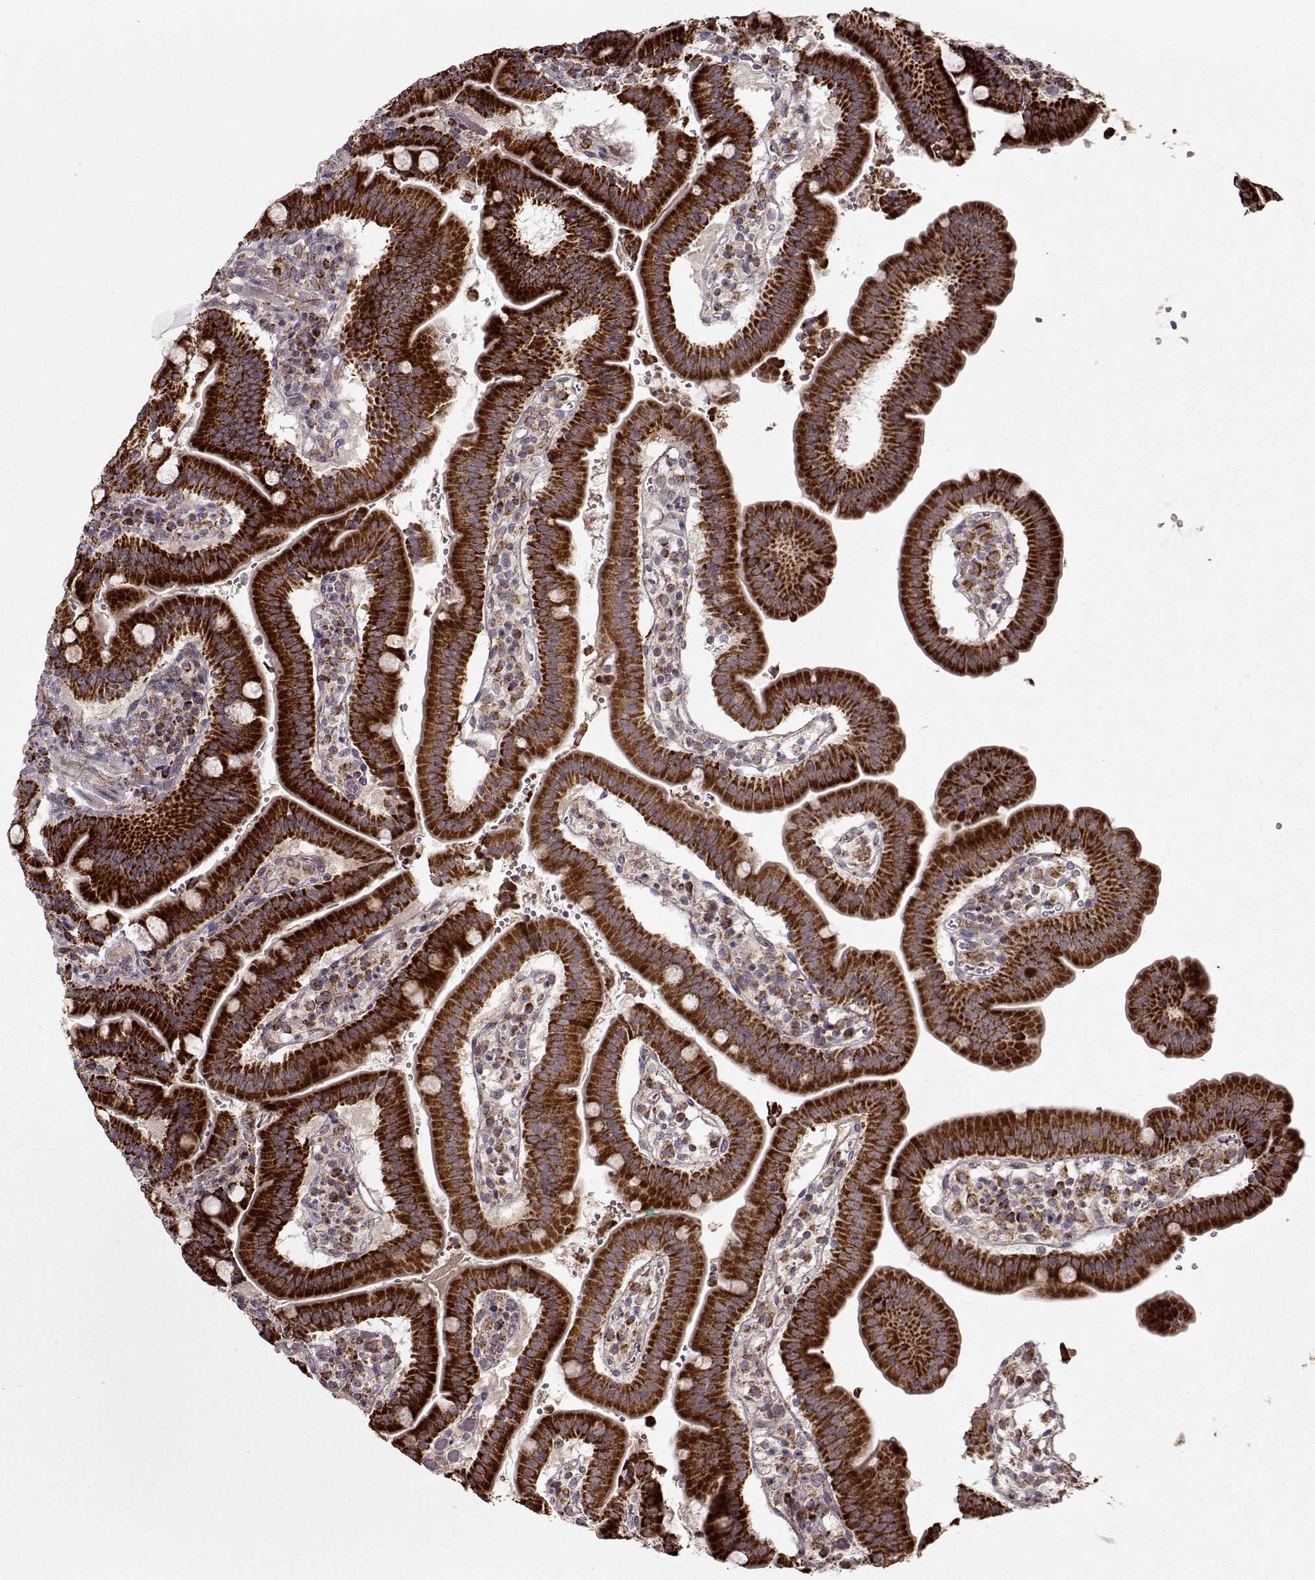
{"staining": {"intensity": "strong", "quantity": ">75%", "location": "cytoplasmic/membranous"}, "tissue": "duodenum", "cell_type": "Glandular cells", "image_type": "normal", "snomed": [{"axis": "morphology", "description": "Normal tissue, NOS"}, {"axis": "topography", "description": "Duodenum"}], "caption": "Immunohistochemistry (DAB (3,3'-diaminobenzidine)) staining of unremarkable duodenum reveals strong cytoplasmic/membranous protein expression in approximately >75% of glandular cells.", "gene": "CMTM3", "patient": {"sex": "female", "age": 62}}